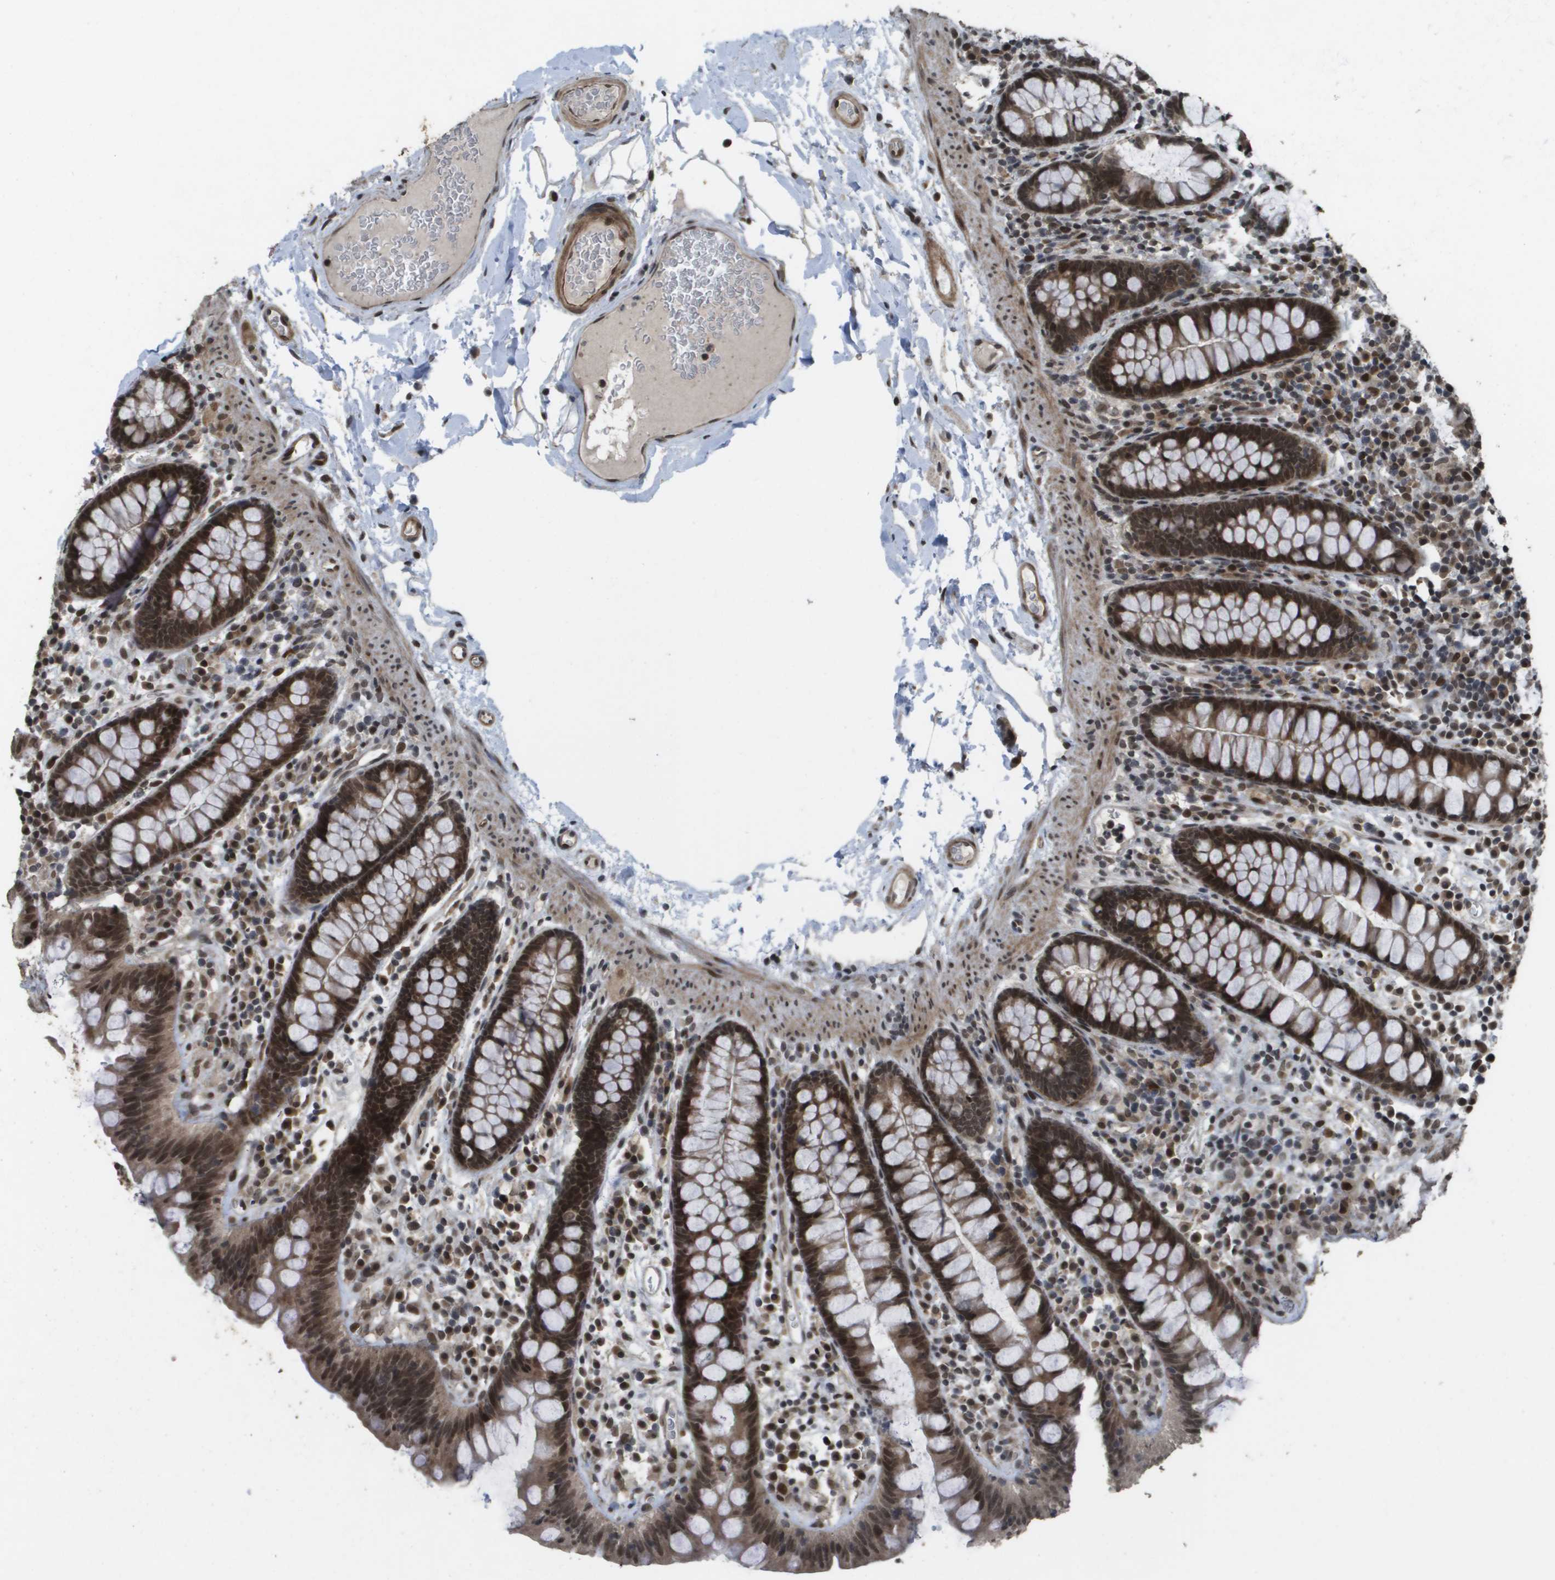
{"staining": {"intensity": "moderate", "quantity": ">75%", "location": "cytoplasmic/membranous,nuclear"}, "tissue": "colon", "cell_type": "Endothelial cells", "image_type": "normal", "snomed": [{"axis": "morphology", "description": "Normal tissue, NOS"}, {"axis": "topography", "description": "Colon"}], "caption": "Brown immunohistochemical staining in normal human colon demonstrates moderate cytoplasmic/membranous,nuclear positivity in approximately >75% of endothelial cells. (DAB IHC, brown staining for protein, blue staining for nuclei).", "gene": "KAT5", "patient": {"sex": "female", "age": 80}}